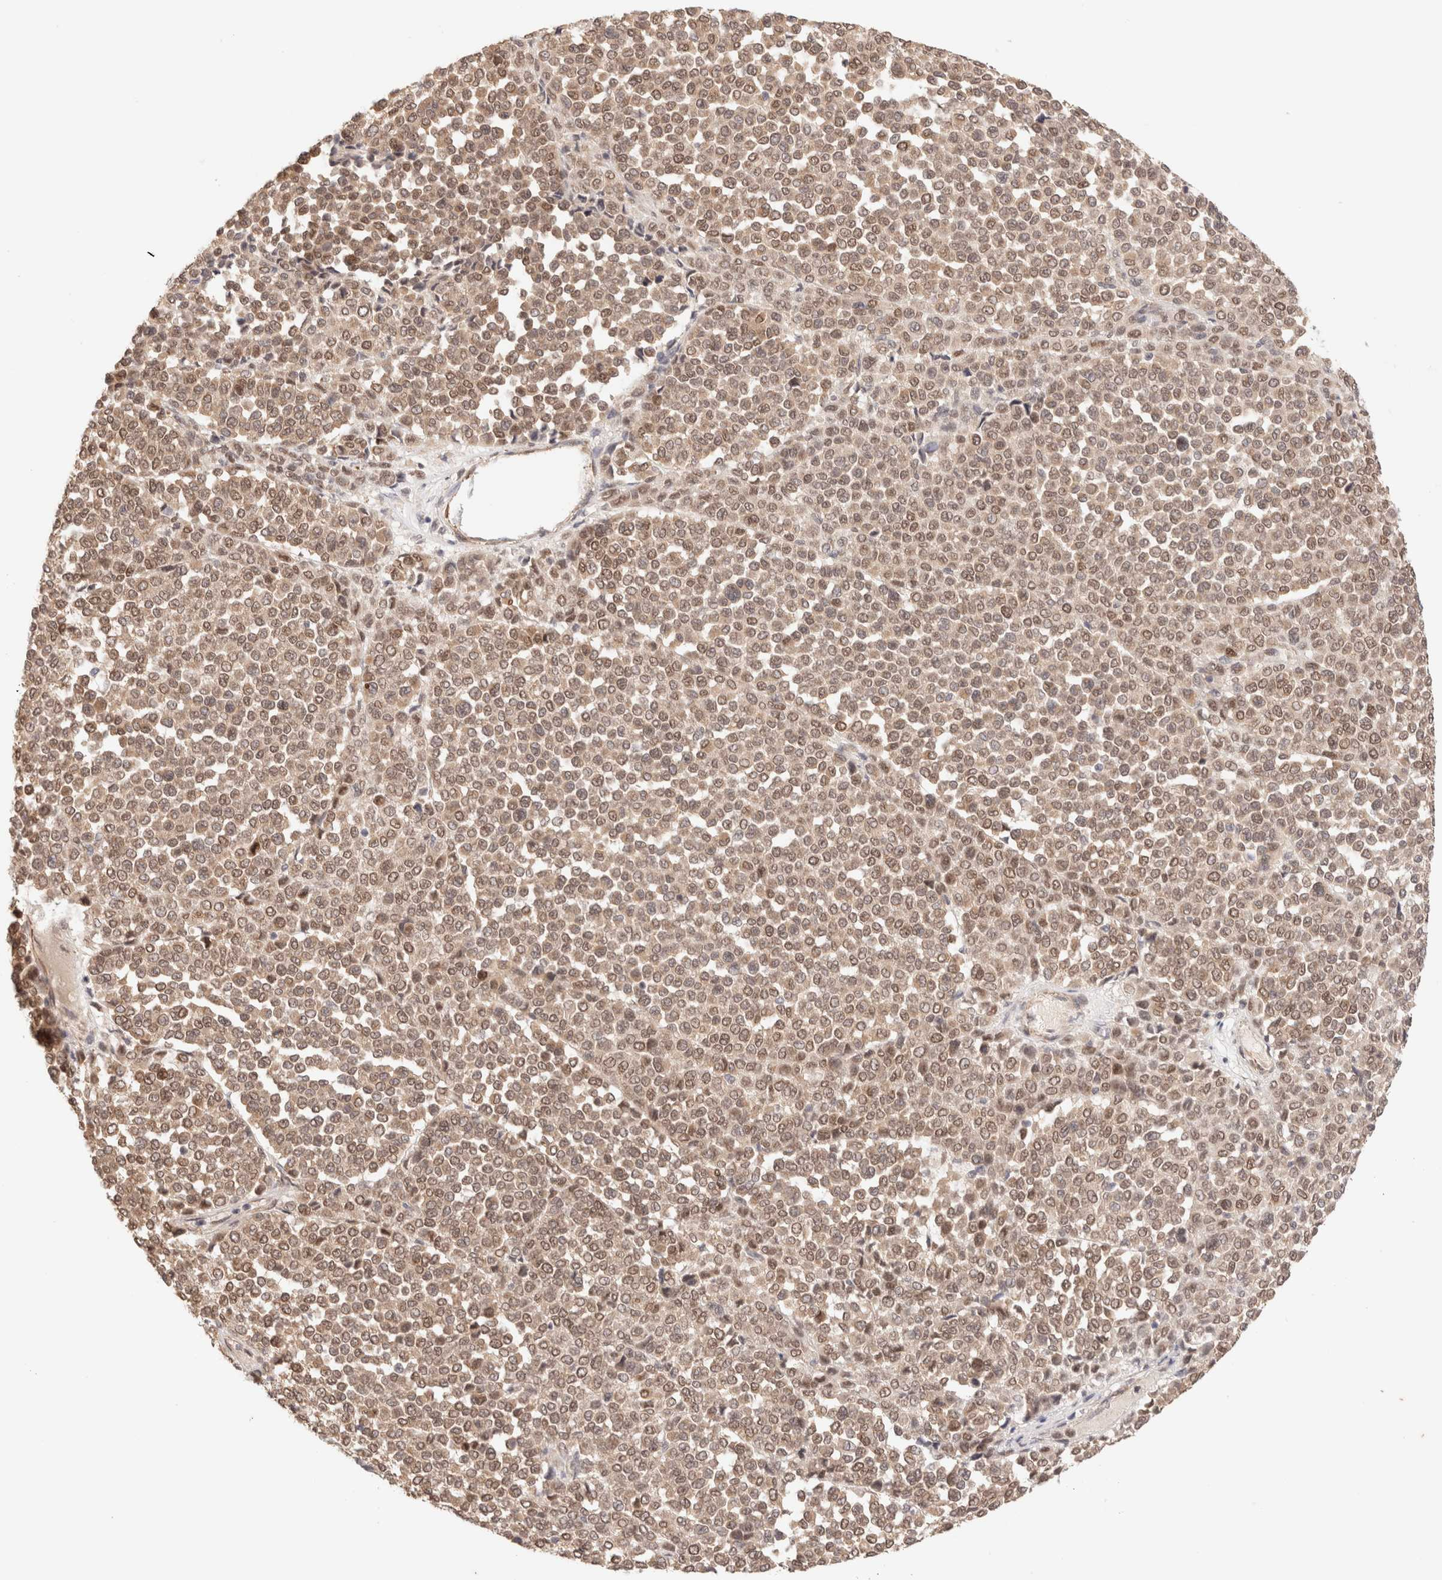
{"staining": {"intensity": "moderate", "quantity": ">75%", "location": "cytoplasmic/membranous,nuclear"}, "tissue": "melanoma", "cell_type": "Tumor cells", "image_type": "cancer", "snomed": [{"axis": "morphology", "description": "Malignant melanoma, Metastatic site"}, {"axis": "topography", "description": "Pancreas"}], "caption": "The micrograph shows staining of melanoma, revealing moderate cytoplasmic/membranous and nuclear protein expression (brown color) within tumor cells.", "gene": "BRPF3", "patient": {"sex": "female", "age": 30}}